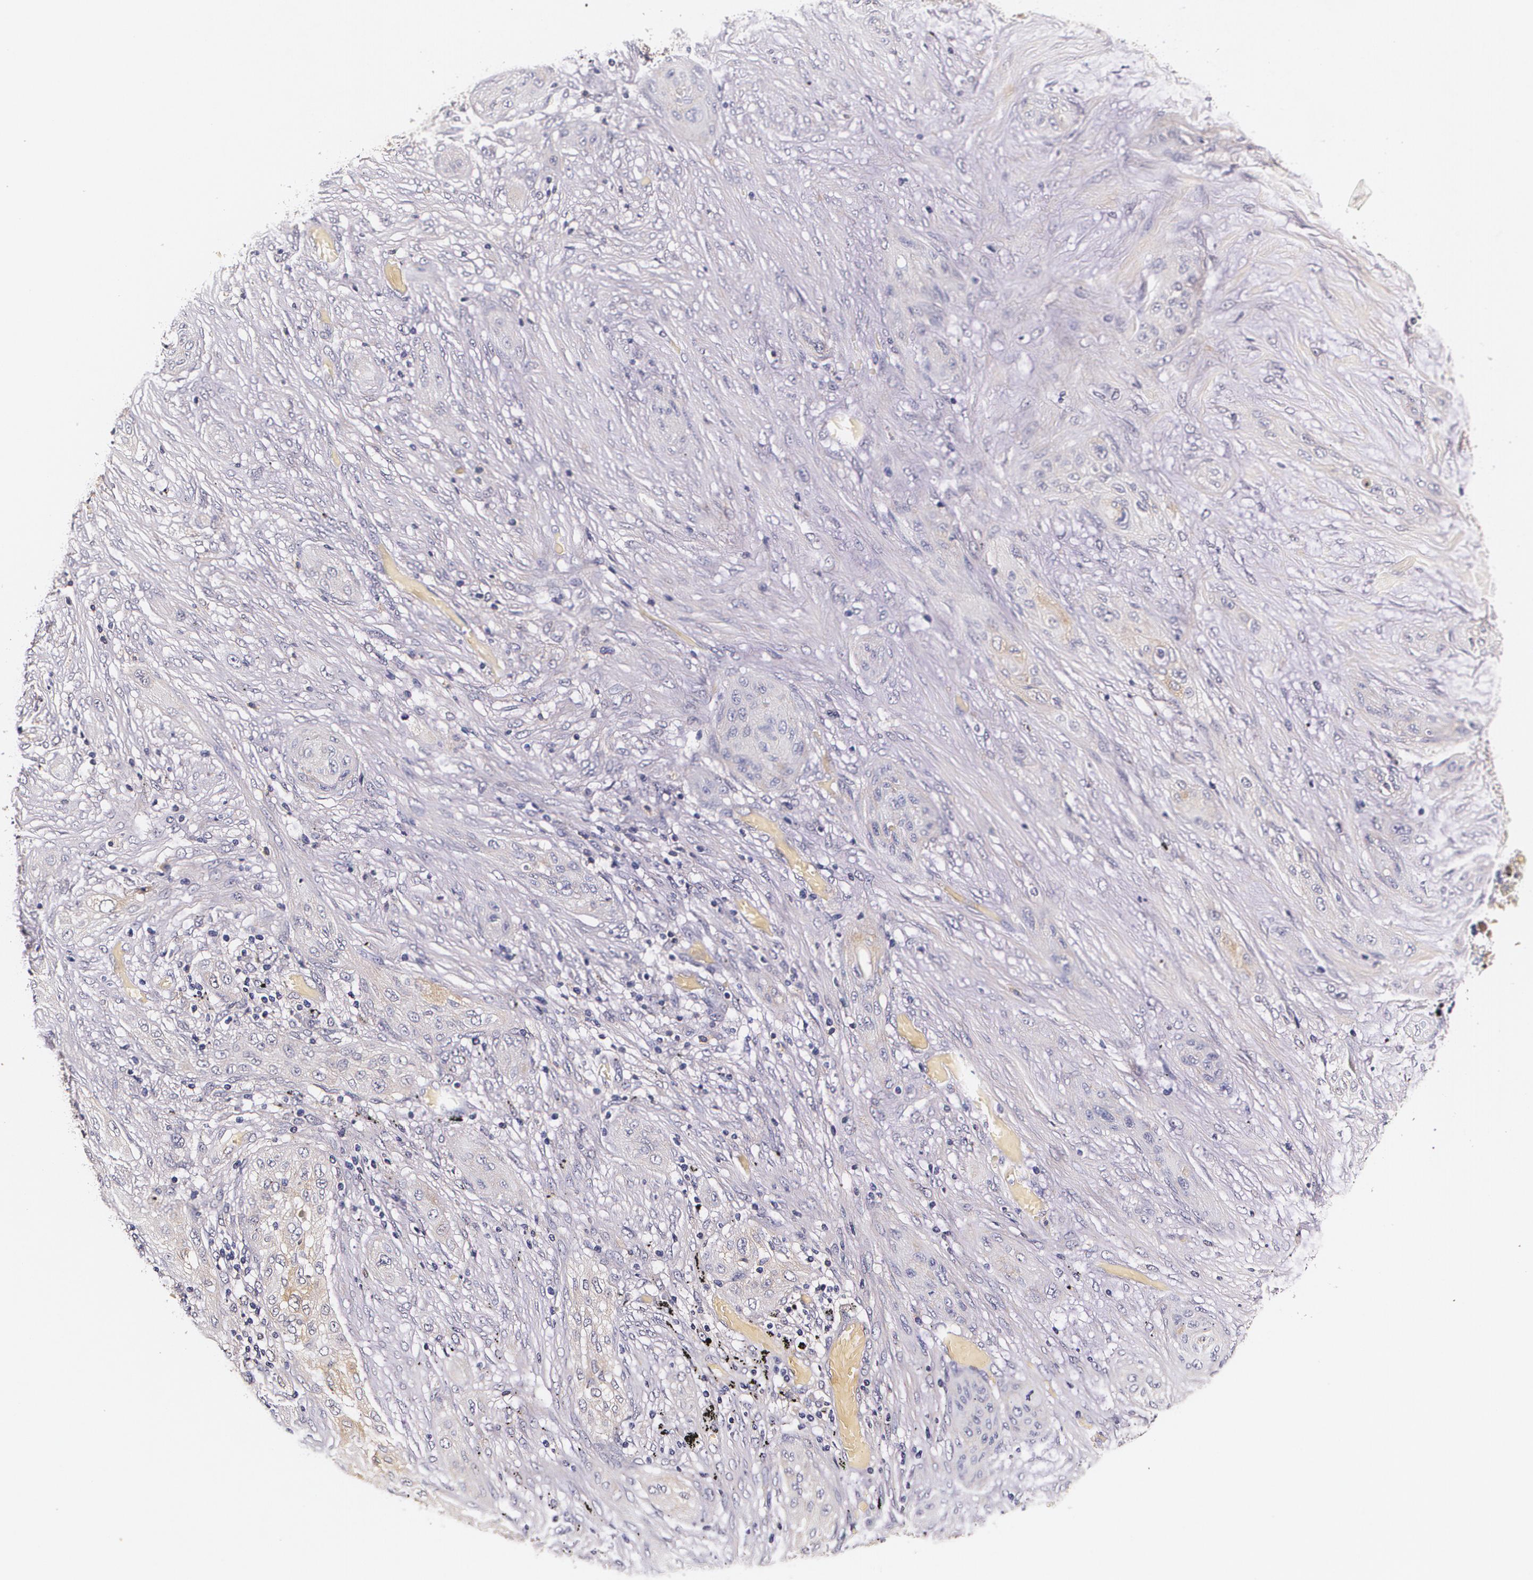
{"staining": {"intensity": "negative", "quantity": "none", "location": "none"}, "tissue": "lung cancer", "cell_type": "Tumor cells", "image_type": "cancer", "snomed": [{"axis": "morphology", "description": "Squamous cell carcinoma, NOS"}, {"axis": "topography", "description": "Lung"}], "caption": "The IHC micrograph has no significant expression in tumor cells of lung cancer (squamous cell carcinoma) tissue.", "gene": "TTR", "patient": {"sex": "female", "age": 47}}